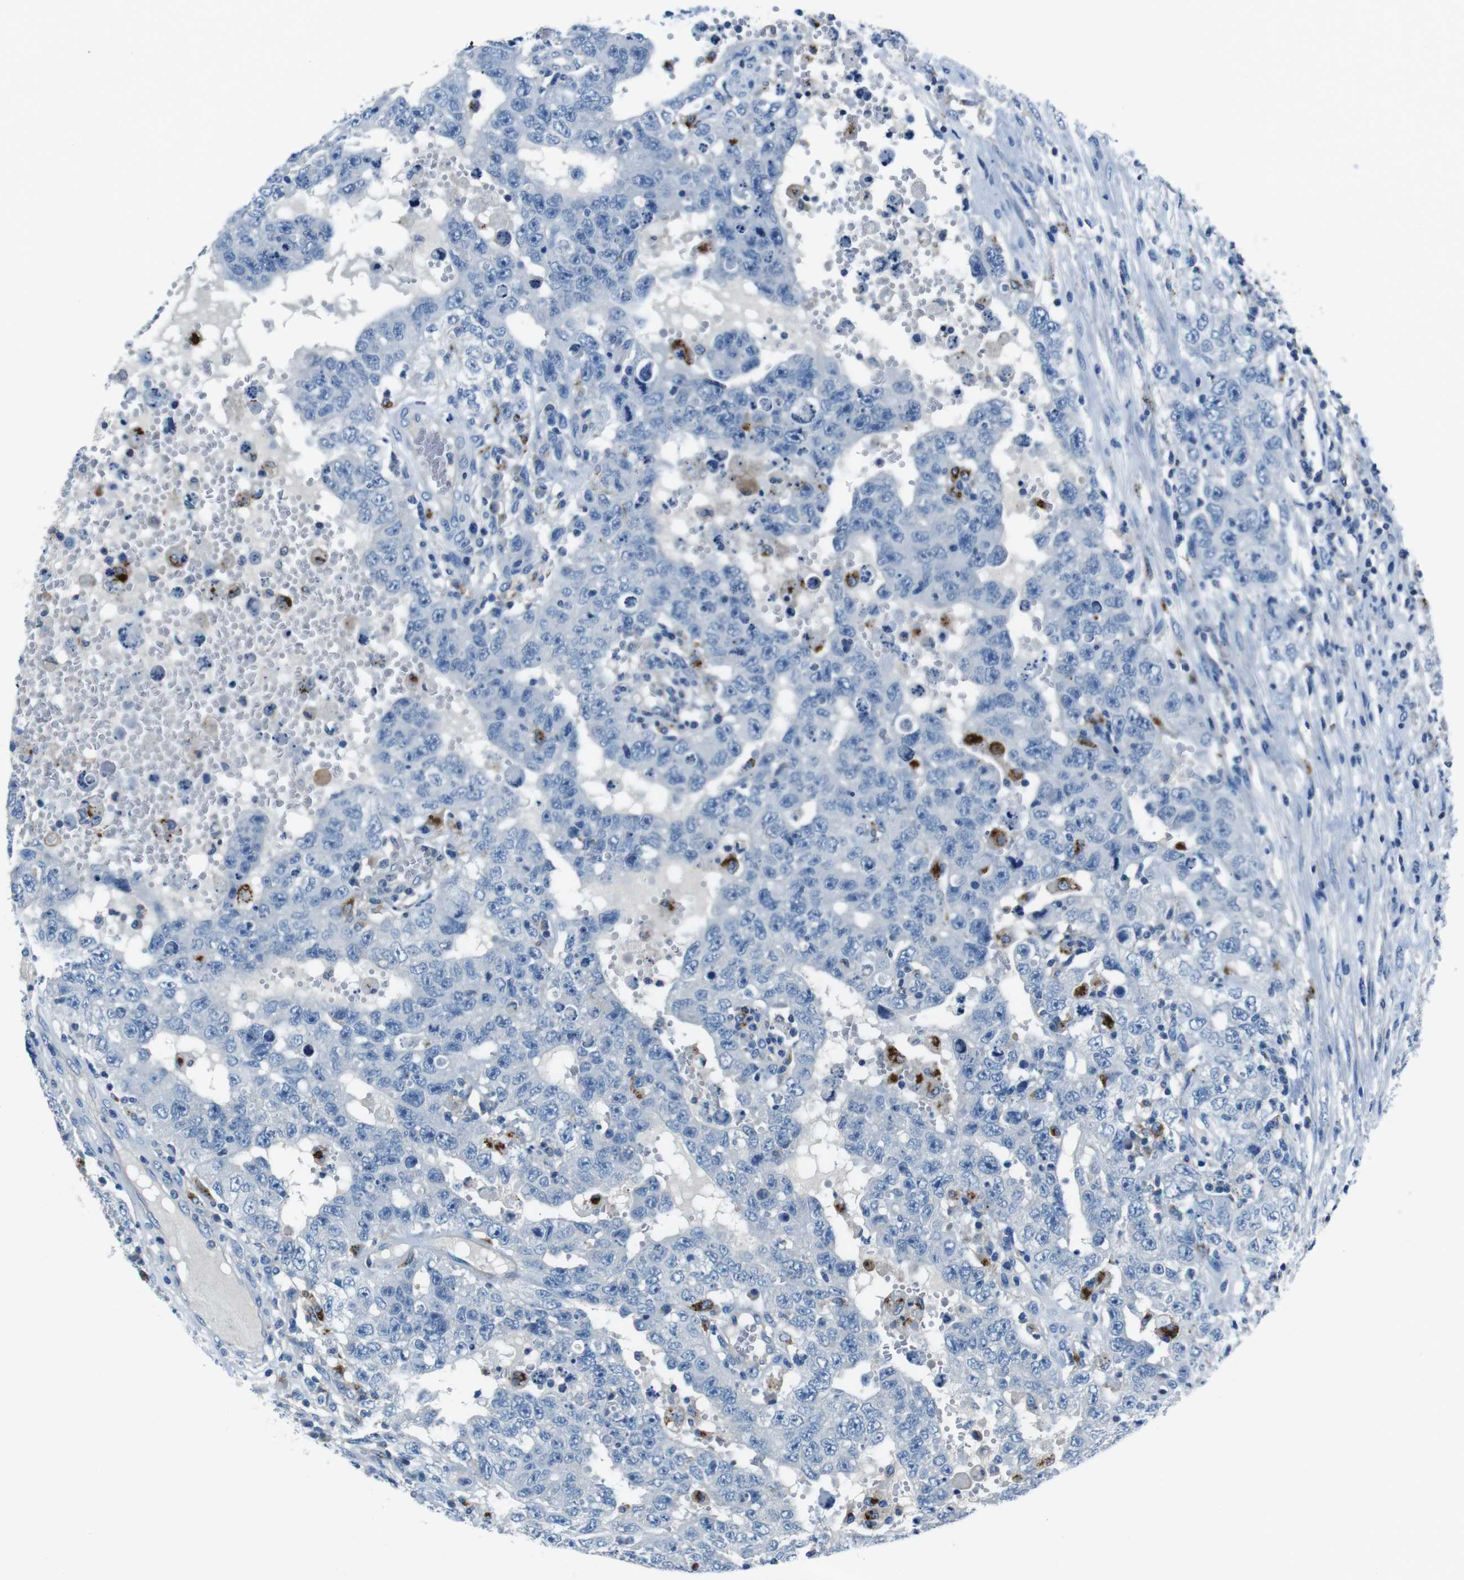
{"staining": {"intensity": "negative", "quantity": "none", "location": "none"}, "tissue": "testis cancer", "cell_type": "Tumor cells", "image_type": "cancer", "snomed": [{"axis": "morphology", "description": "Carcinoma, Embryonal, NOS"}, {"axis": "topography", "description": "Testis"}], "caption": "The immunohistochemistry (IHC) histopathology image has no significant expression in tumor cells of embryonal carcinoma (testis) tissue.", "gene": "TULP3", "patient": {"sex": "male", "age": 26}}